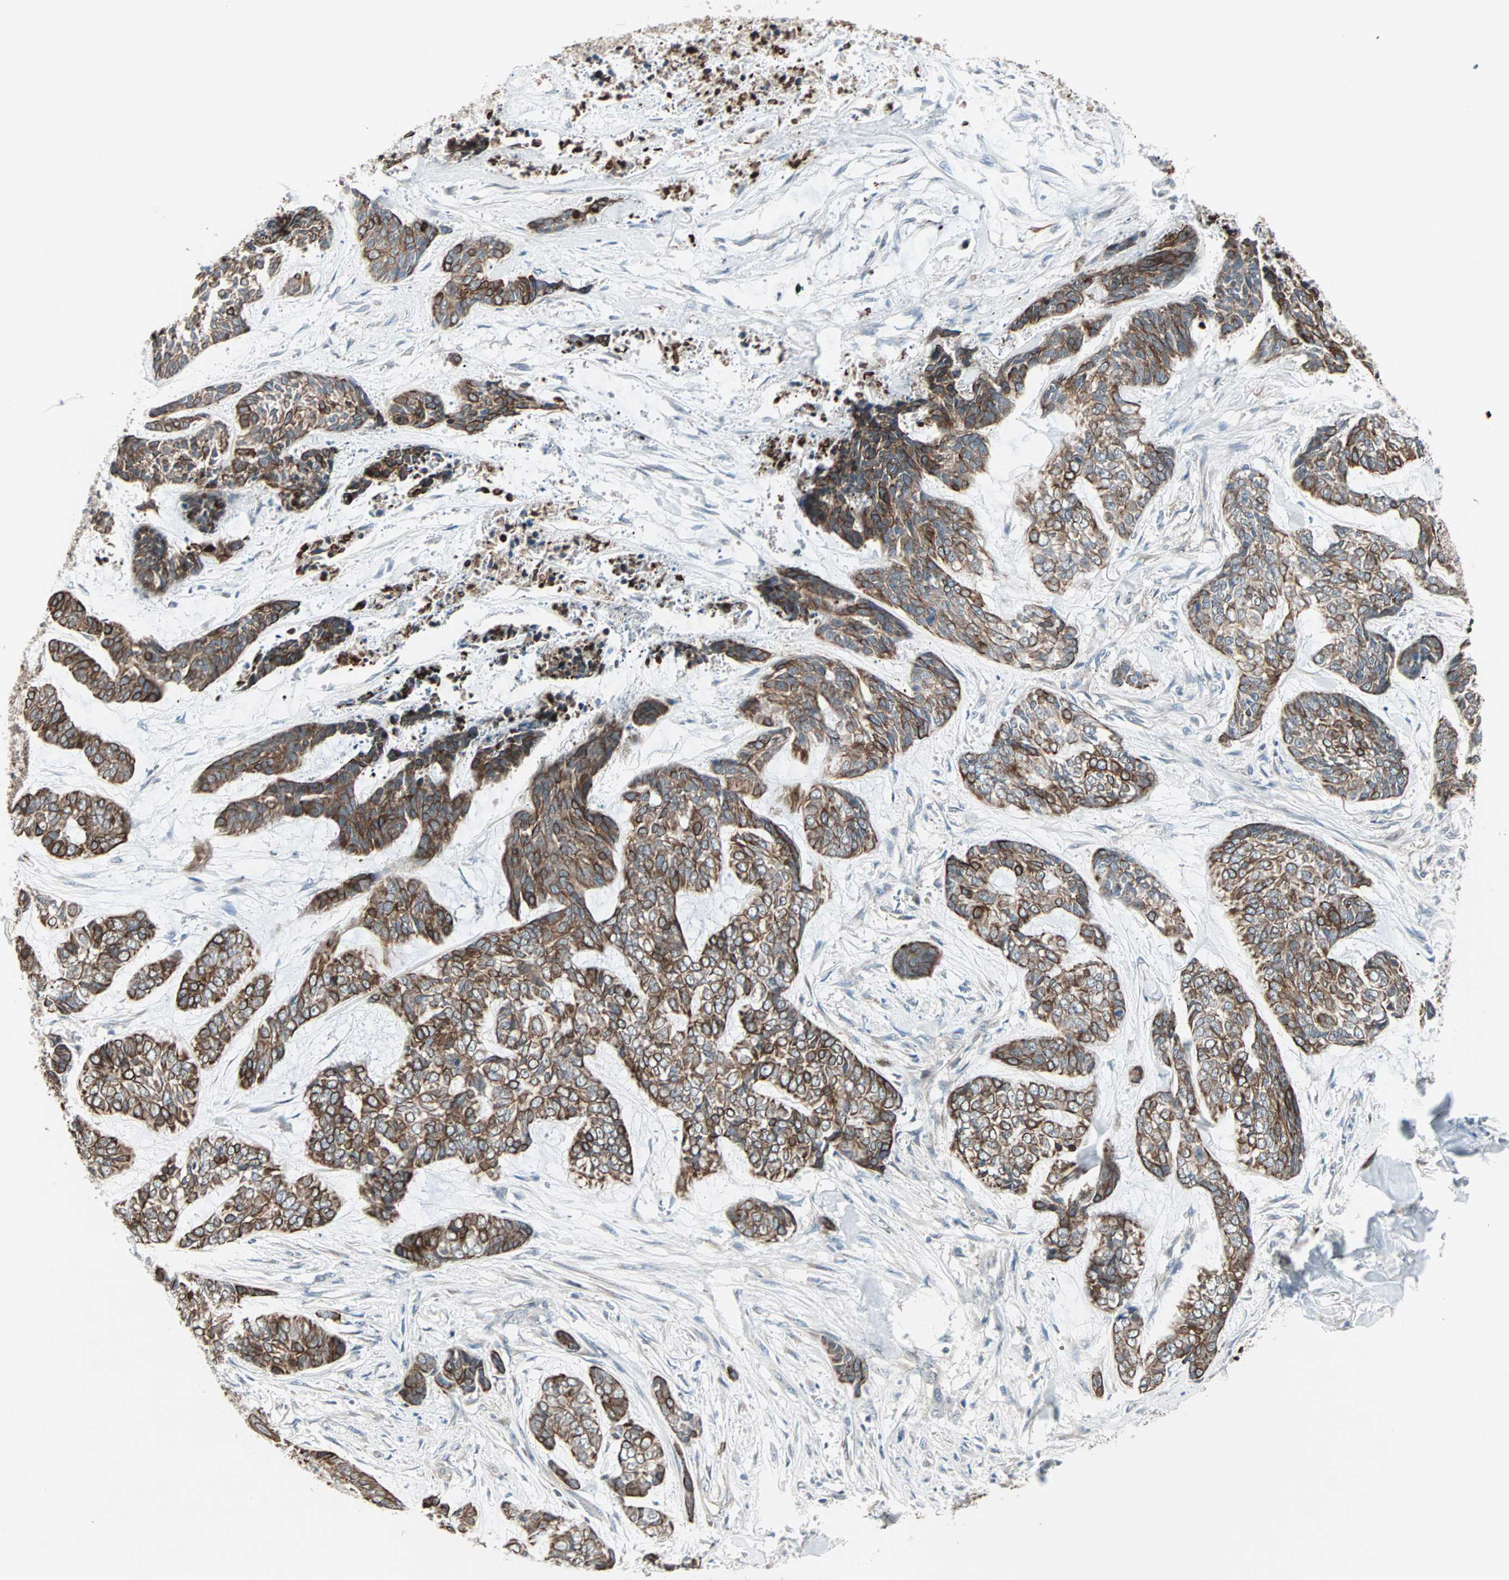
{"staining": {"intensity": "strong", "quantity": ">75%", "location": "cytoplasmic/membranous"}, "tissue": "skin cancer", "cell_type": "Tumor cells", "image_type": "cancer", "snomed": [{"axis": "morphology", "description": "Basal cell carcinoma"}, {"axis": "topography", "description": "Skin"}], "caption": "Protein analysis of skin cancer (basal cell carcinoma) tissue exhibits strong cytoplasmic/membranous positivity in about >75% of tumor cells.", "gene": "ZFP36", "patient": {"sex": "female", "age": 64}}